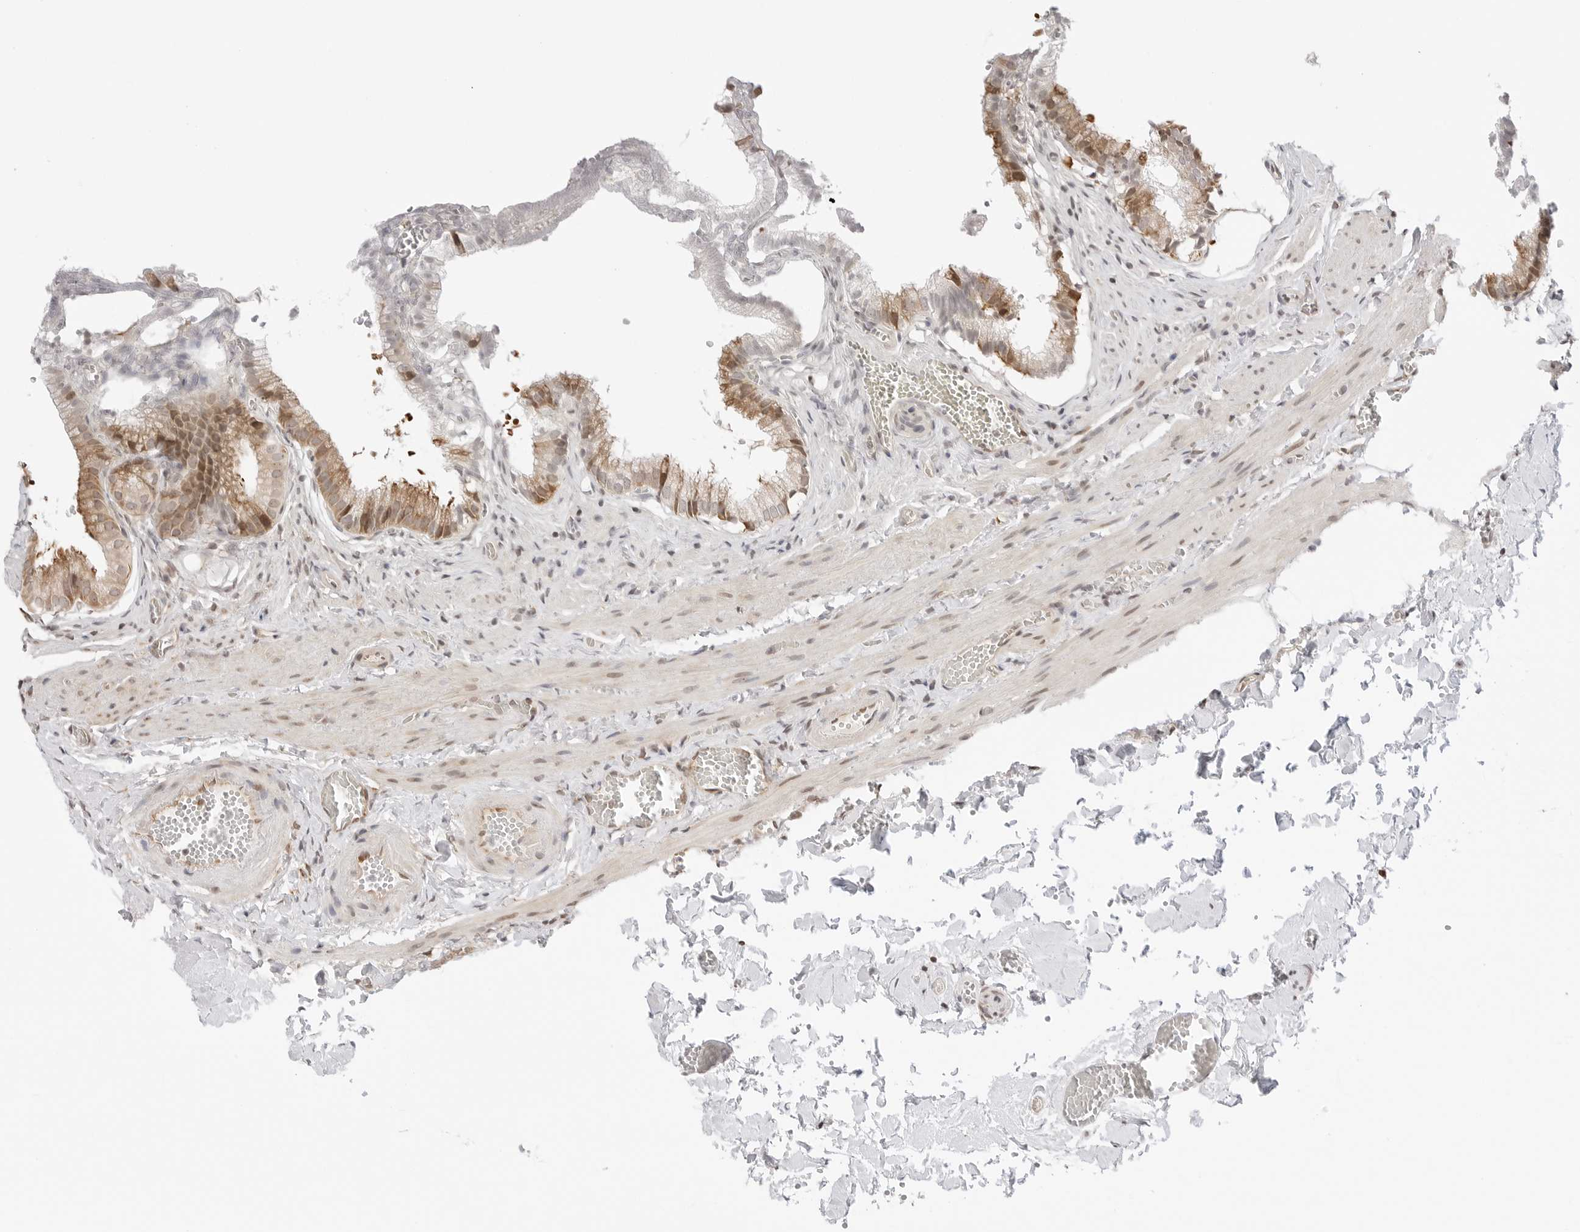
{"staining": {"intensity": "moderate", "quantity": ">75%", "location": "cytoplasmic/membranous,nuclear"}, "tissue": "gallbladder", "cell_type": "Glandular cells", "image_type": "normal", "snomed": [{"axis": "morphology", "description": "Normal tissue, NOS"}, {"axis": "topography", "description": "Gallbladder"}], "caption": "This histopathology image reveals normal gallbladder stained with IHC to label a protein in brown. The cytoplasmic/membranous,nuclear of glandular cells show moderate positivity for the protein. Nuclei are counter-stained blue.", "gene": "FKBP14", "patient": {"sex": "male", "age": 38}}